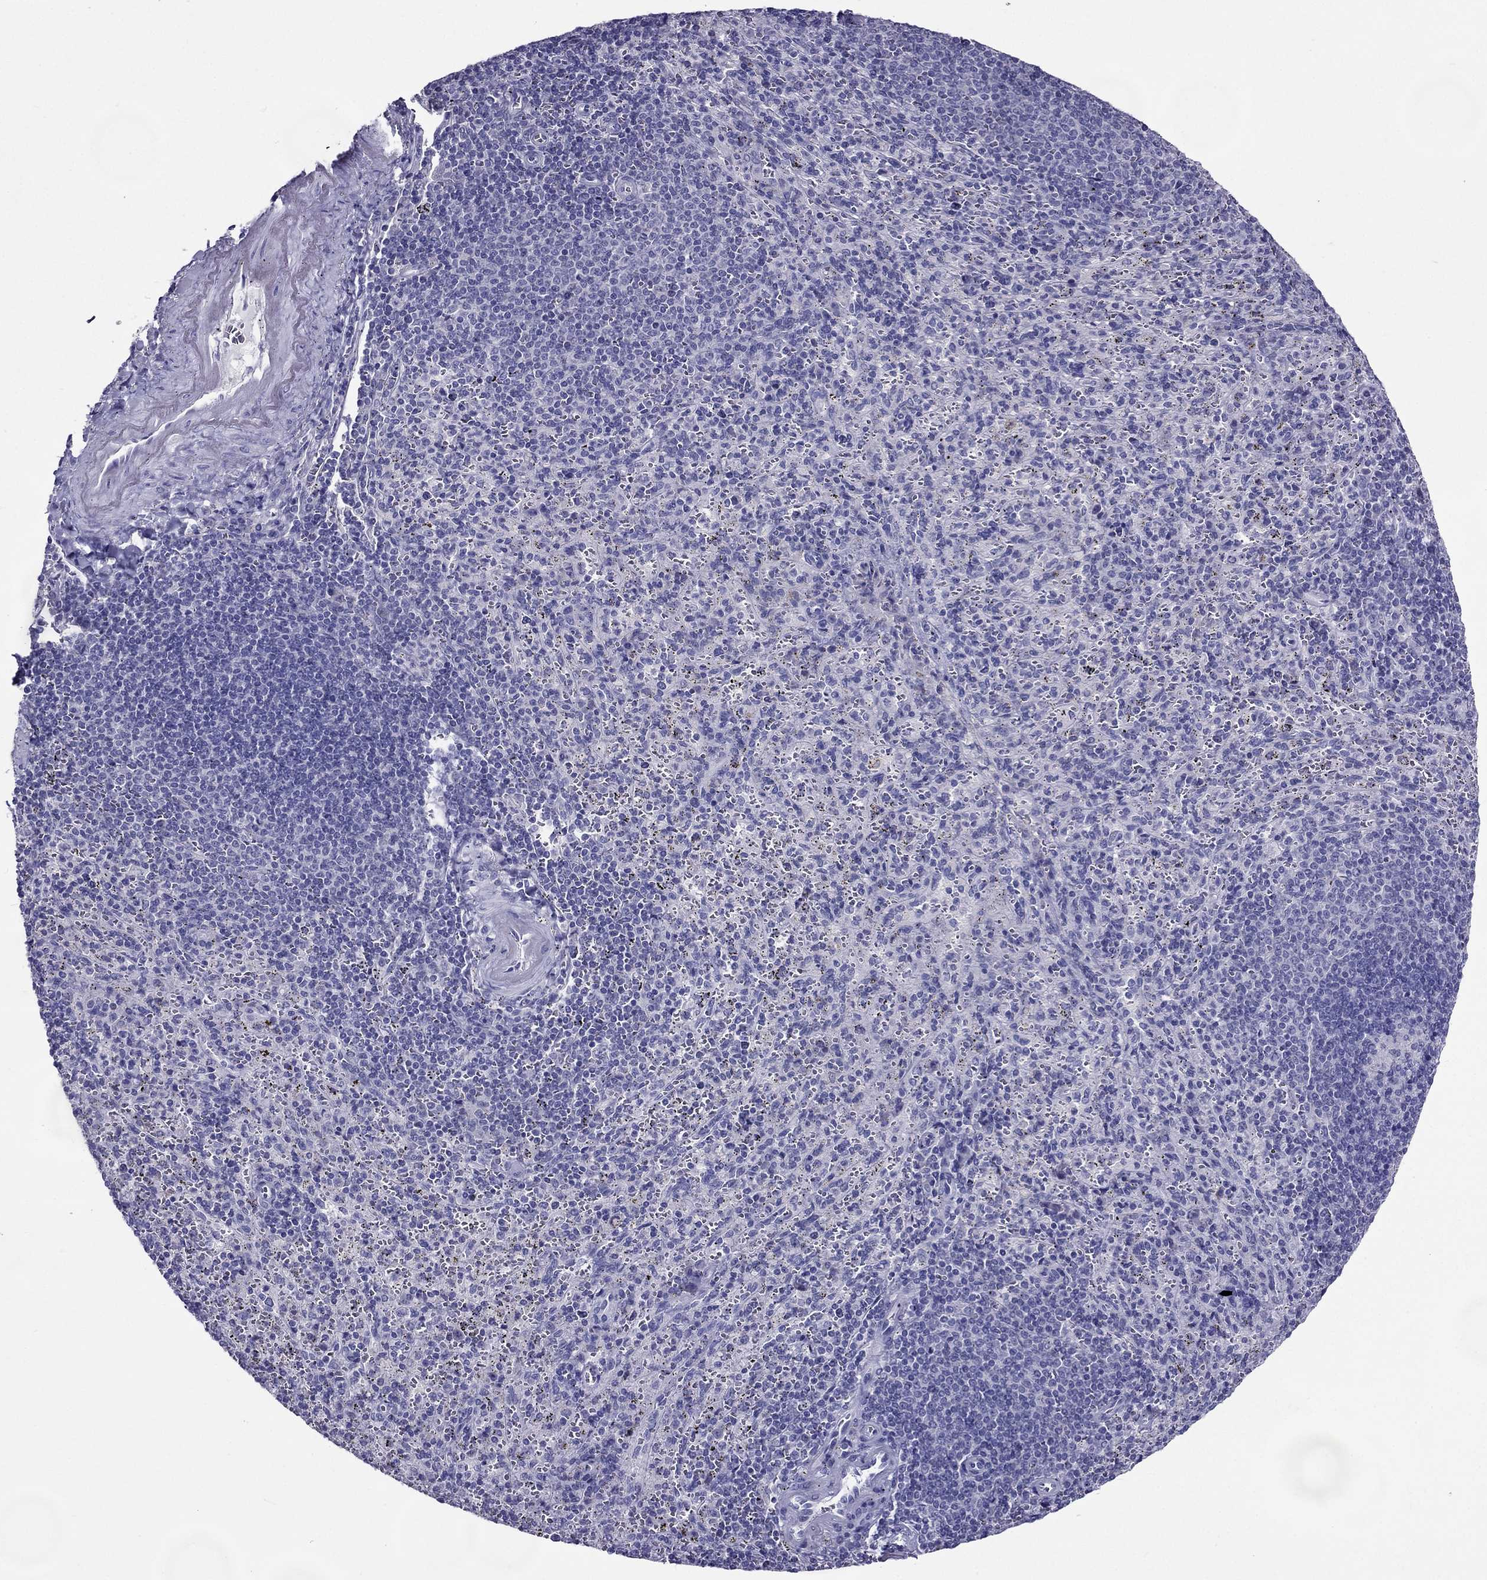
{"staining": {"intensity": "negative", "quantity": "none", "location": "none"}, "tissue": "spleen", "cell_type": "Cells in red pulp", "image_type": "normal", "snomed": [{"axis": "morphology", "description": "Normal tissue, NOS"}, {"axis": "topography", "description": "Spleen"}], "caption": "This is an immunohistochemistry image of unremarkable spleen. There is no staining in cells in red pulp.", "gene": "ZNF541", "patient": {"sex": "male", "age": 57}}